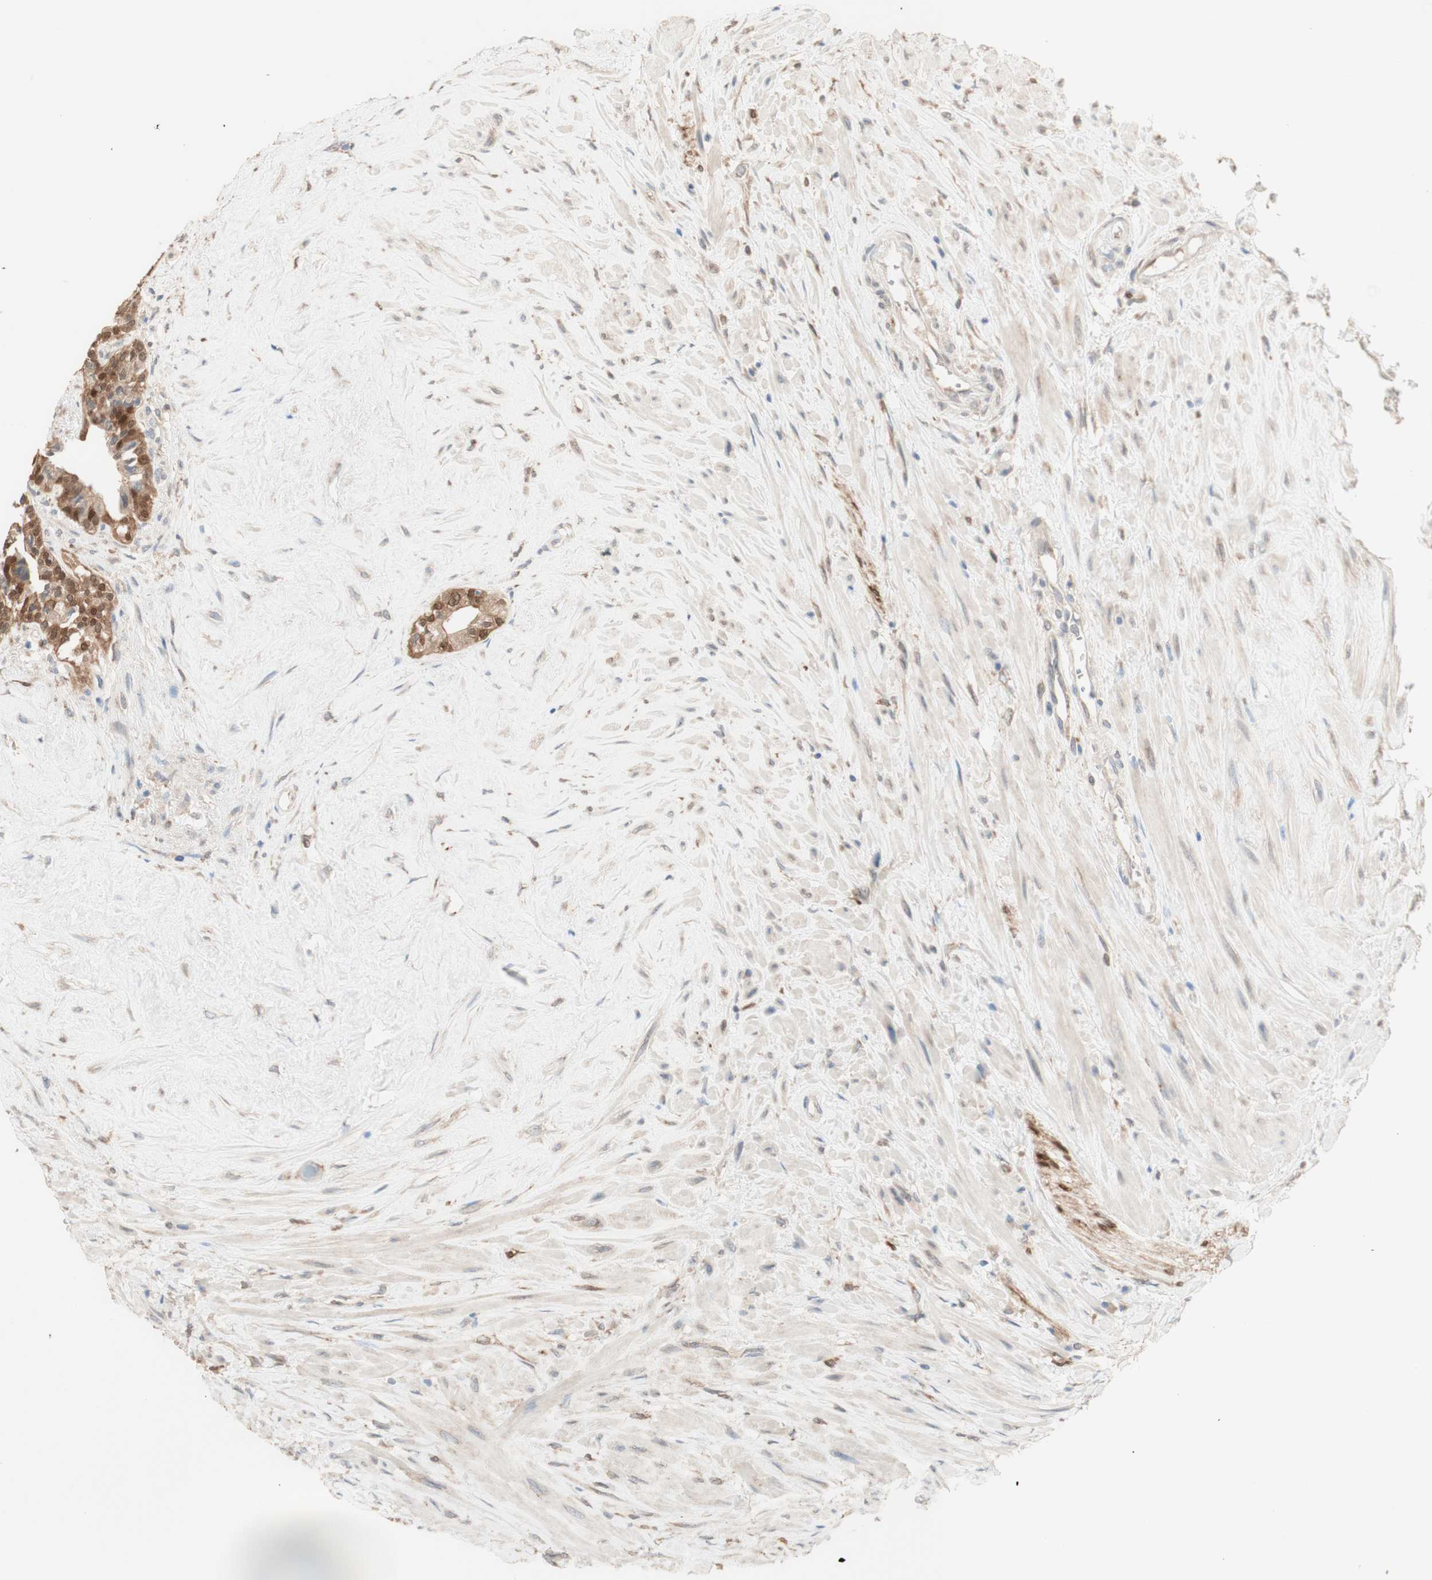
{"staining": {"intensity": "moderate", "quantity": ">75%", "location": "cytoplasmic/membranous,nuclear"}, "tissue": "seminal vesicle", "cell_type": "Glandular cells", "image_type": "normal", "snomed": [{"axis": "morphology", "description": "Normal tissue, NOS"}, {"axis": "topography", "description": "Seminal veicle"}], "caption": "Immunohistochemistry of normal human seminal vesicle exhibits medium levels of moderate cytoplasmic/membranous,nuclear positivity in approximately >75% of glandular cells. (DAB (3,3'-diaminobenzidine) IHC, brown staining for protein, blue staining for nuclei).", "gene": "COMT", "patient": {"sex": "male", "age": 63}}